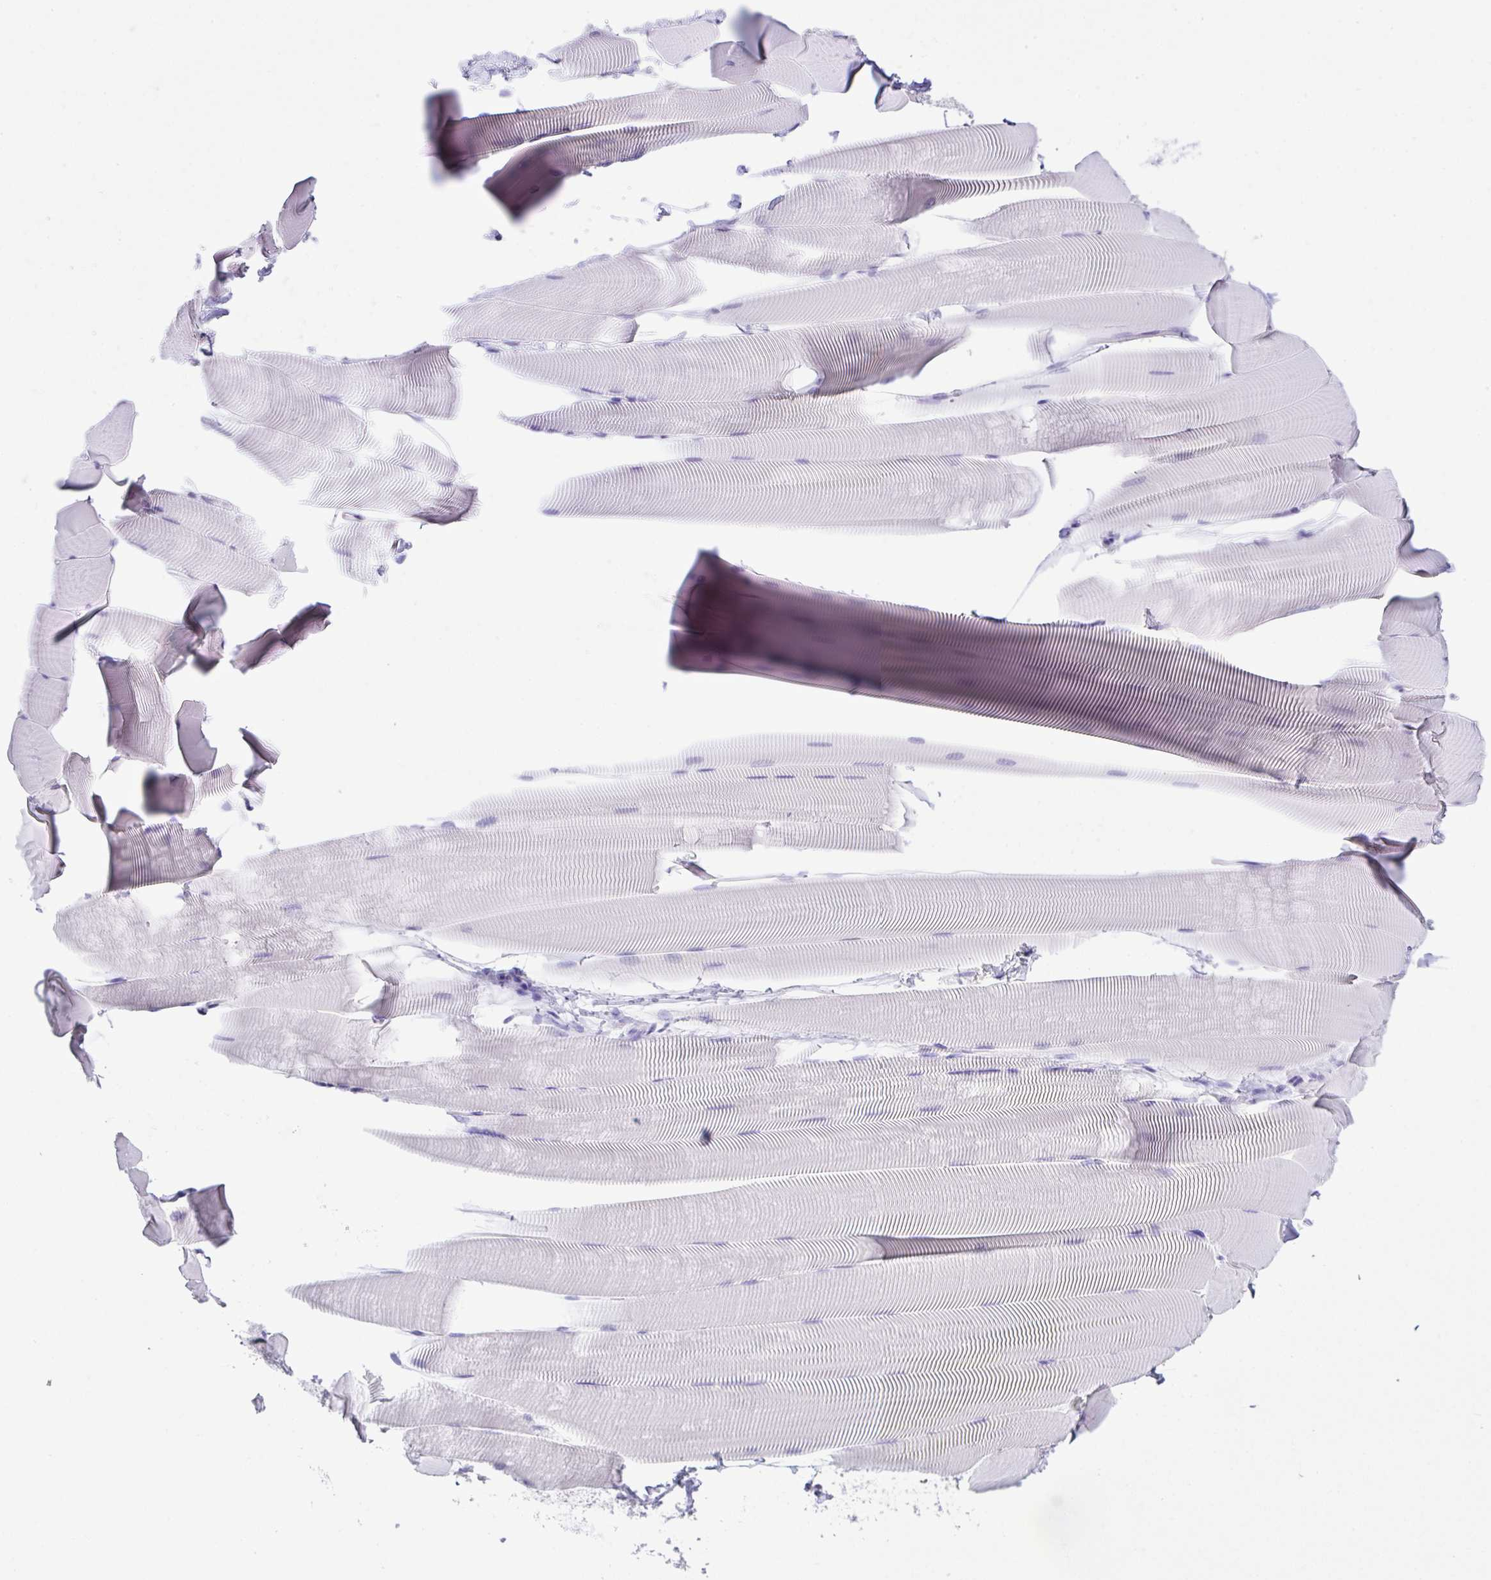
{"staining": {"intensity": "negative", "quantity": "none", "location": "none"}, "tissue": "skeletal muscle", "cell_type": "Myocytes", "image_type": "normal", "snomed": [{"axis": "morphology", "description": "Normal tissue, NOS"}, {"axis": "topography", "description": "Skeletal muscle"}], "caption": "Immunohistochemistry (IHC) of normal skeletal muscle reveals no expression in myocytes. (Brightfield microscopy of DAB IHC at high magnification).", "gene": "LGALS4", "patient": {"sex": "male", "age": 25}}